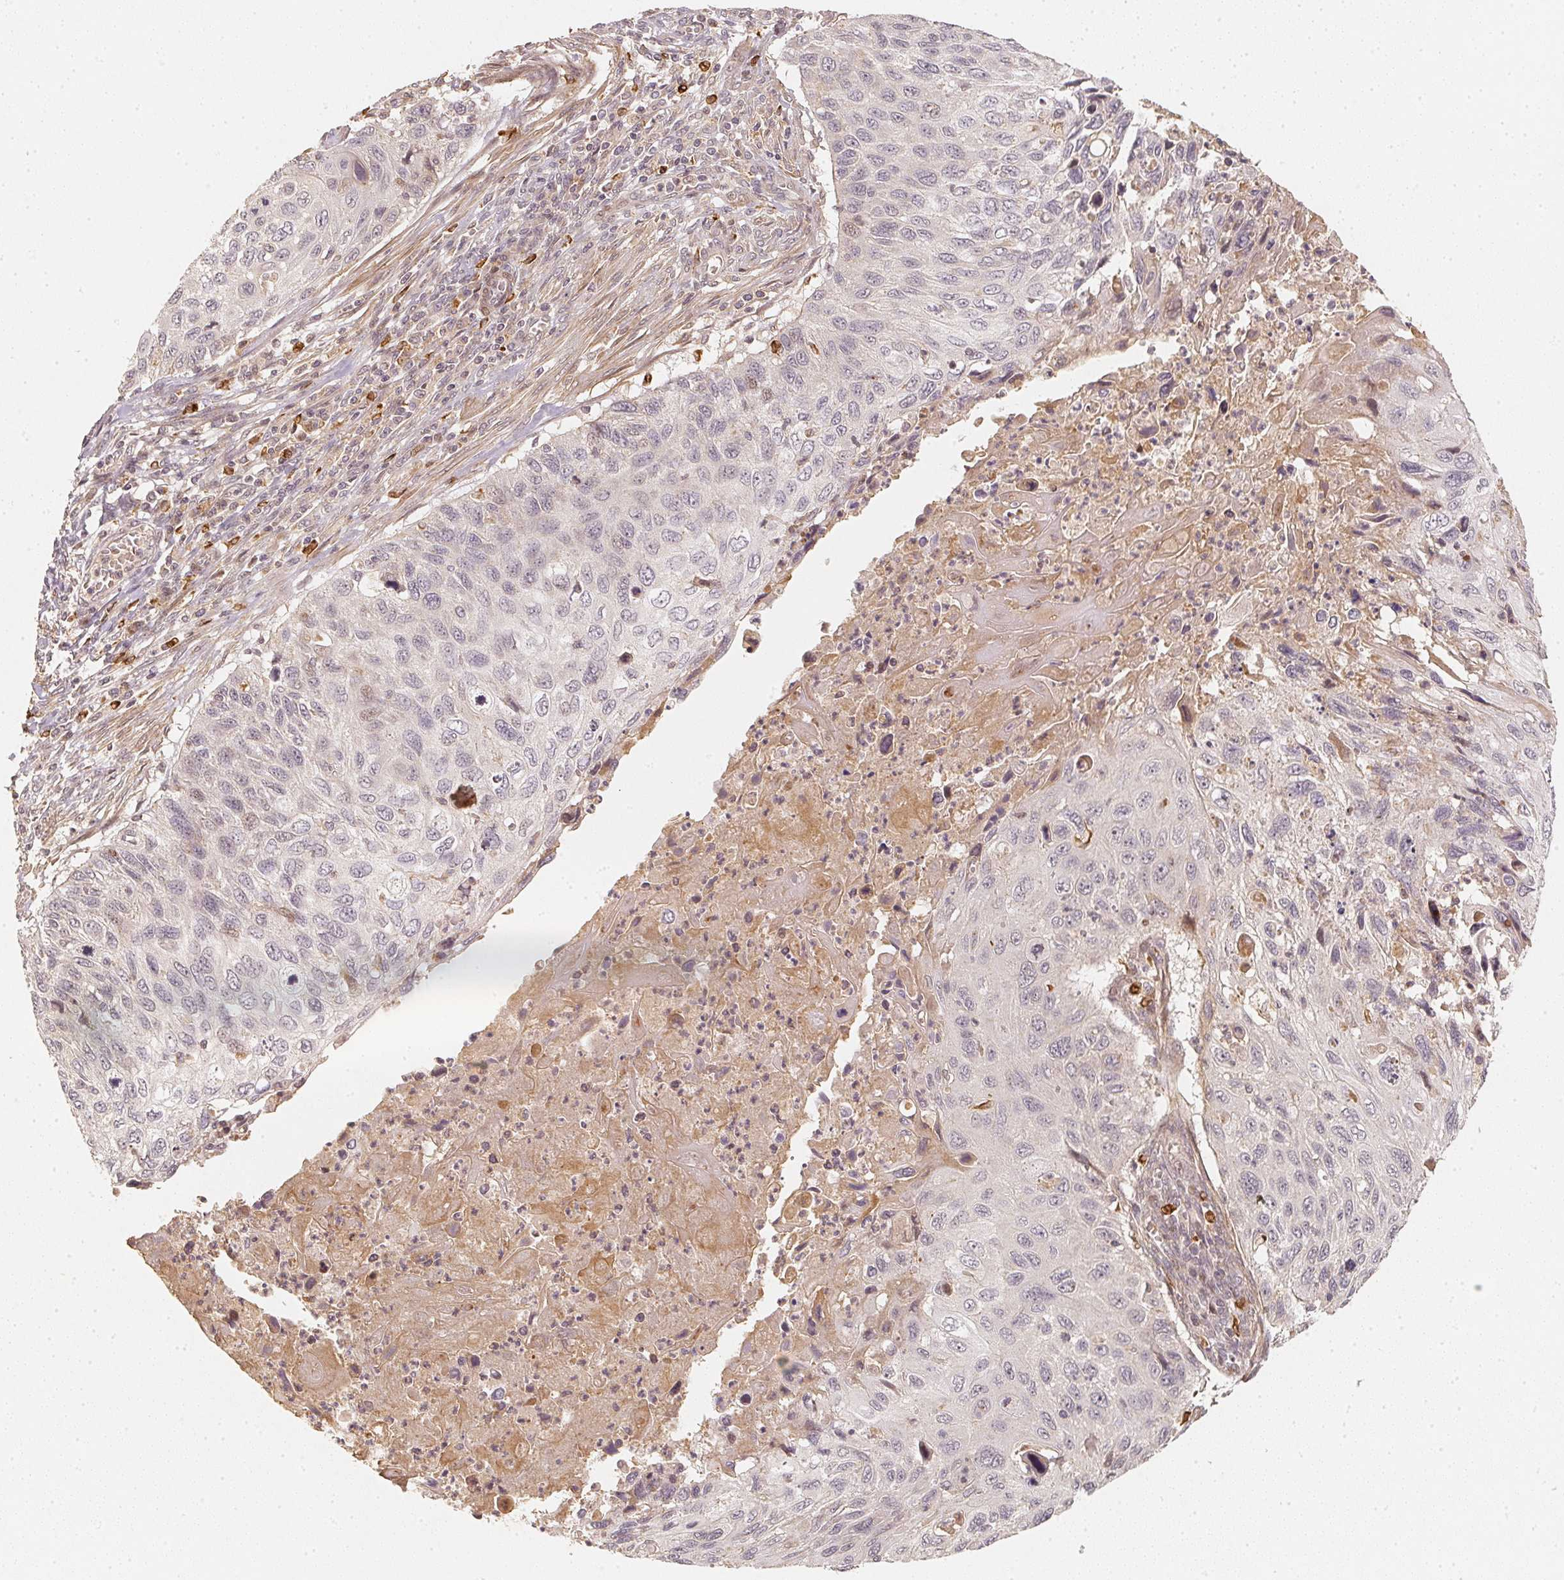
{"staining": {"intensity": "negative", "quantity": "none", "location": "none"}, "tissue": "cervical cancer", "cell_type": "Tumor cells", "image_type": "cancer", "snomed": [{"axis": "morphology", "description": "Squamous cell carcinoma, NOS"}, {"axis": "topography", "description": "Cervix"}], "caption": "Immunohistochemistry image of human squamous cell carcinoma (cervical) stained for a protein (brown), which exhibits no expression in tumor cells. (Immunohistochemistry (ihc), brightfield microscopy, high magnification).", "gene": "SERPINE1", "patient": {"sex": "female", "age": 70}}